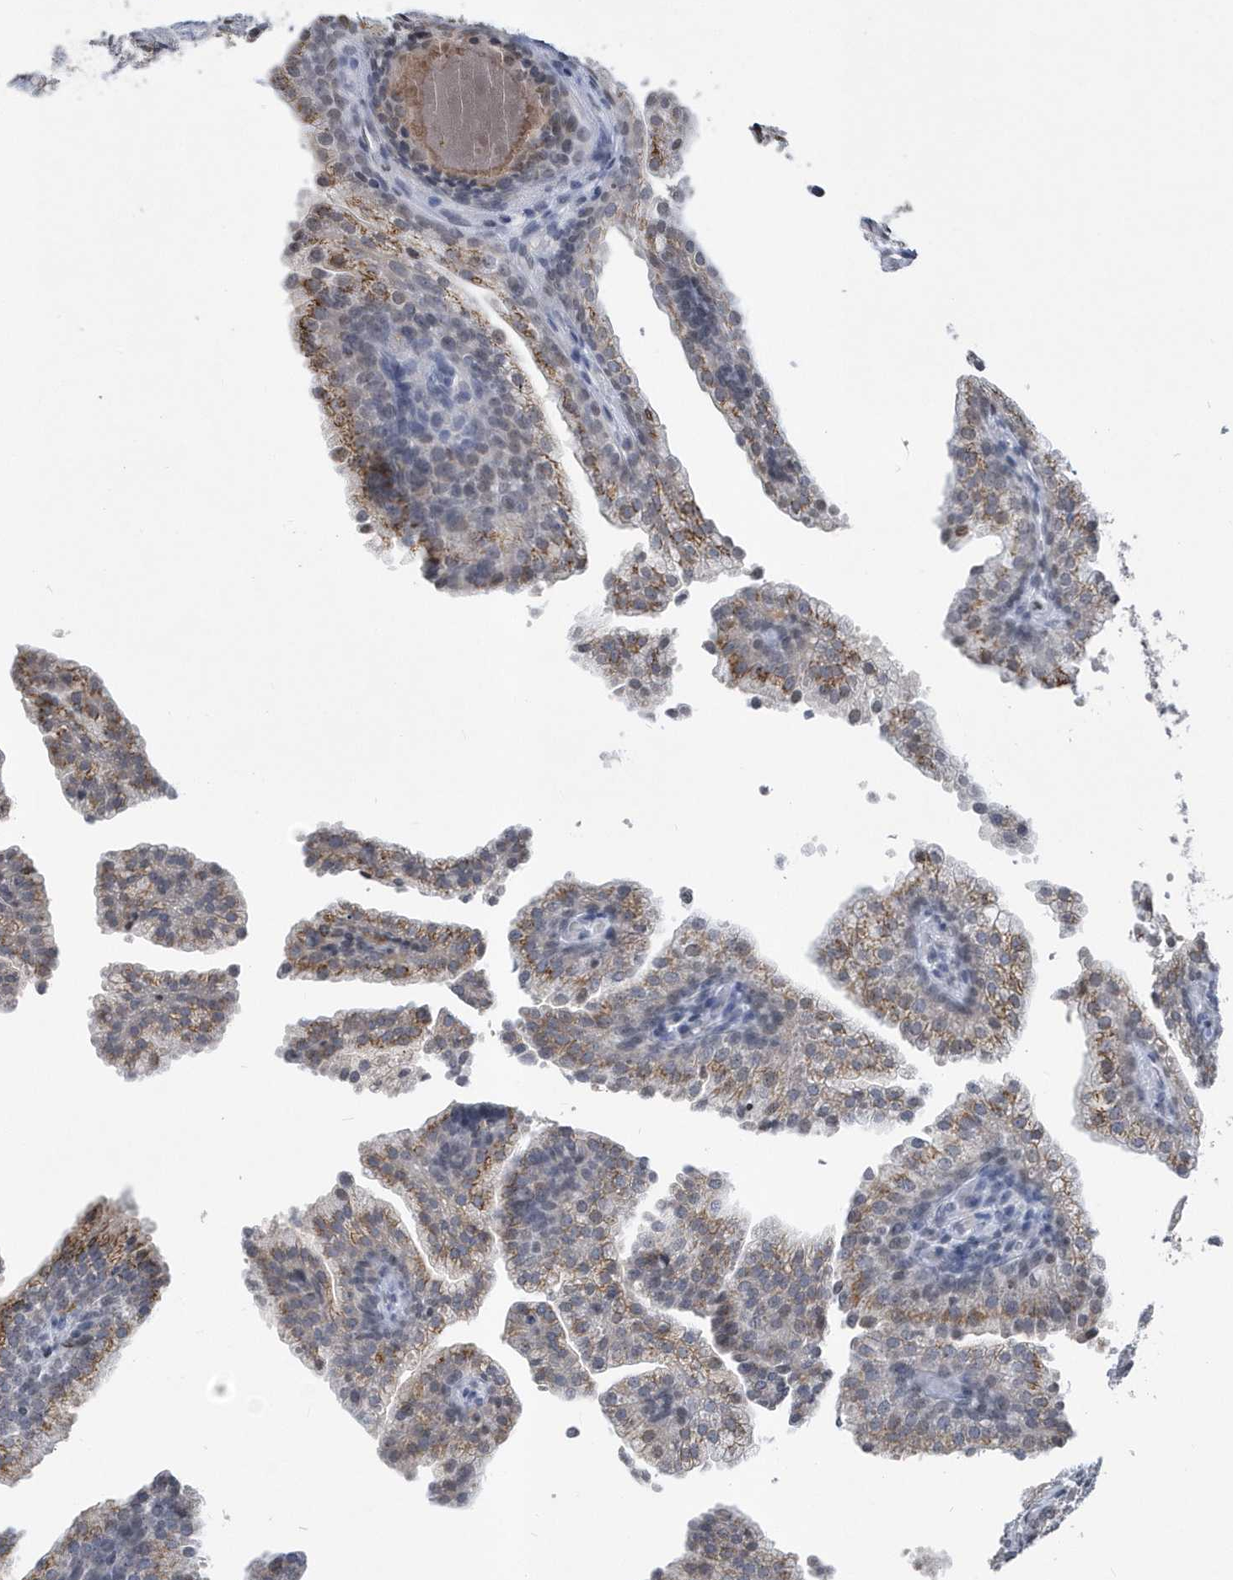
{"staining": {"intensity": "moderate", "quantity": ">75%", "location": "cytoplasmic/membranous"}, "tissue": "prostate cancer", "cell_type": "Tumor cells", "image_type": "cancer", "snomed": [{"axis": "morphology", "description": "Adenocarcinoma, High grade"}, {"axis": "topography", "description": "Prostate"}], "caption": "A brown stain shows moderate cytoplasmic/membranous positivity of a protein in prostate cancer (adenocarcinoma (high-grade)) tumor cells.", "gene": "VWA5B2", "patient": {"sex": "male", "age": 62}}